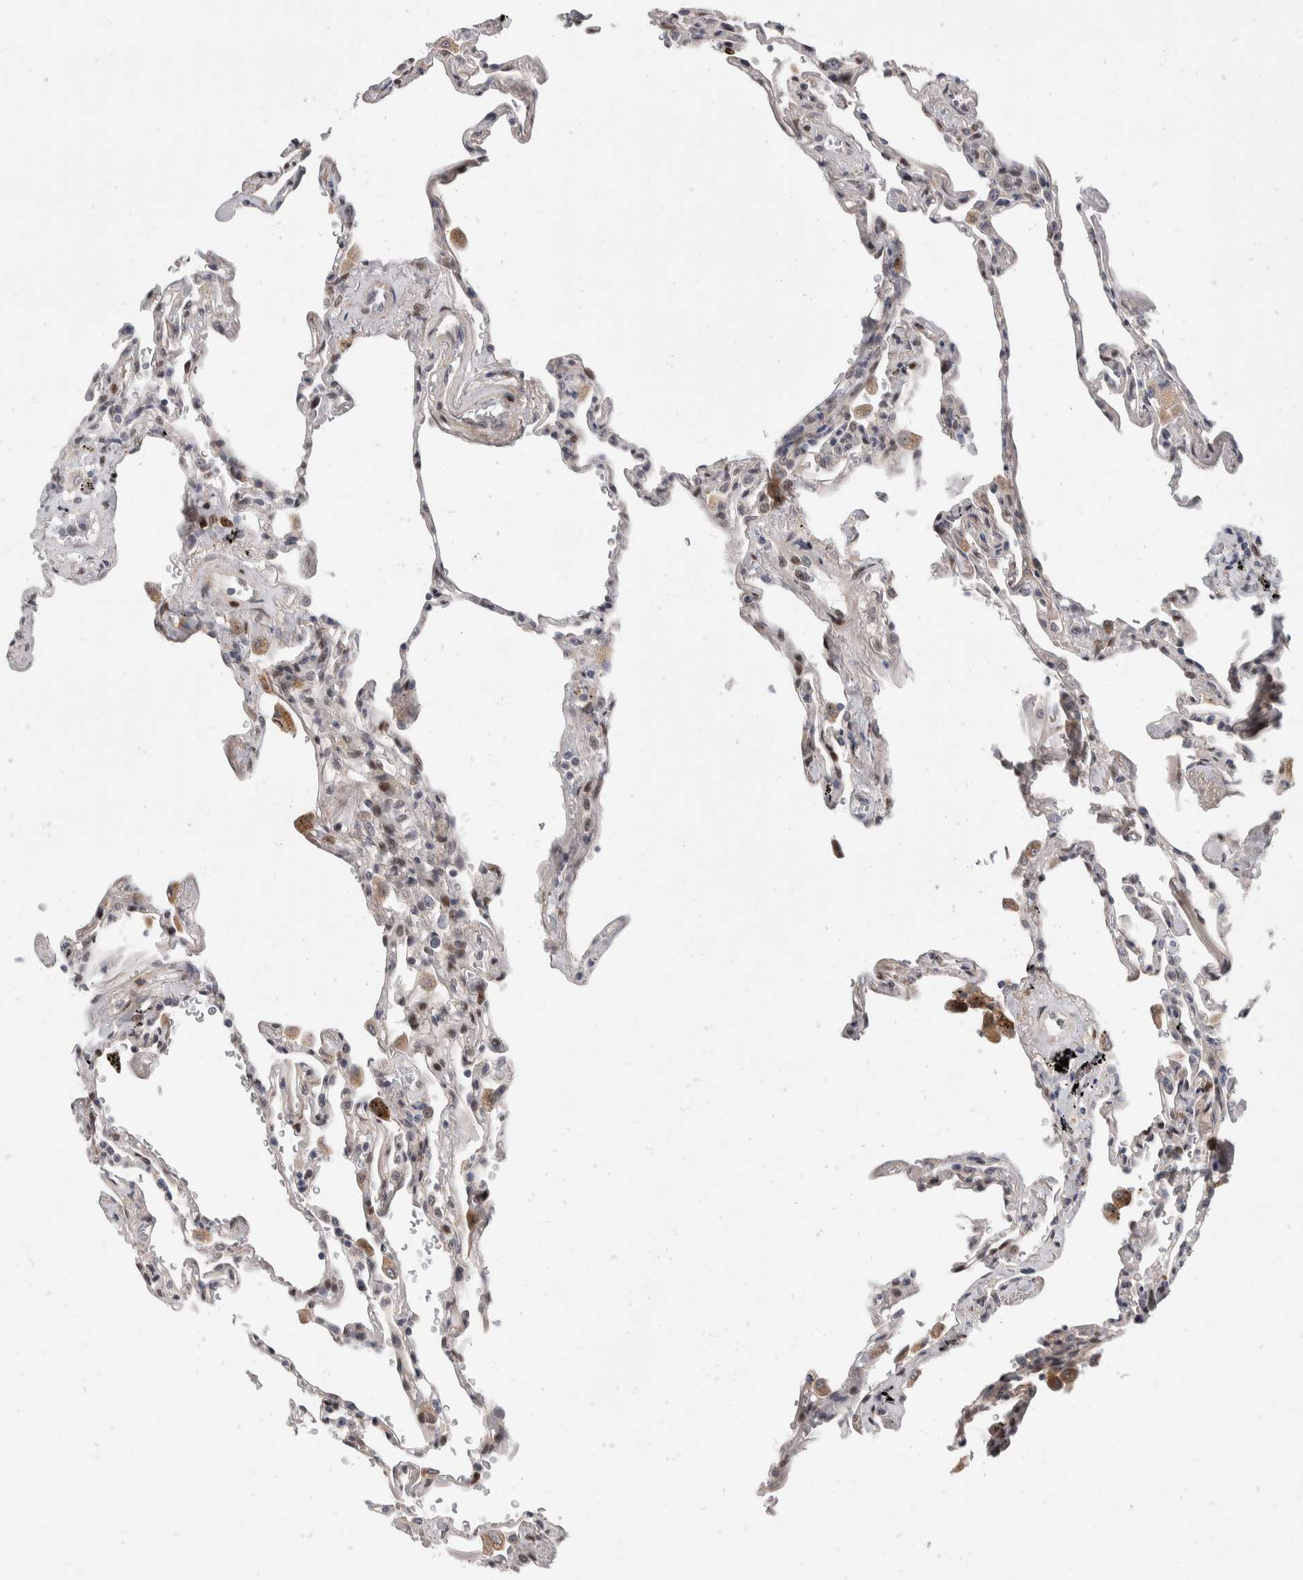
{"staining": {"intensity": "weak", "quantity": "<25%", "location": "nuclear"}, "tissue": "lung", "cell_type": "Alveolar cells", "image_type": "normal", "snomed": [{"axis": "morphology", "description": "Normal tissue, NOS"}, {"axis": "topography", "description": "Lung"}], "caption": "Immunohistochemistry (IHC) micrograph of benign lung: lung stained with DAB exhibits no significant protein staining in alveolar cells. (DAB IHC with hematoxylin counter stain).", "gene": "ZNF703", "patient": {"sex": "male", "age": 59}}